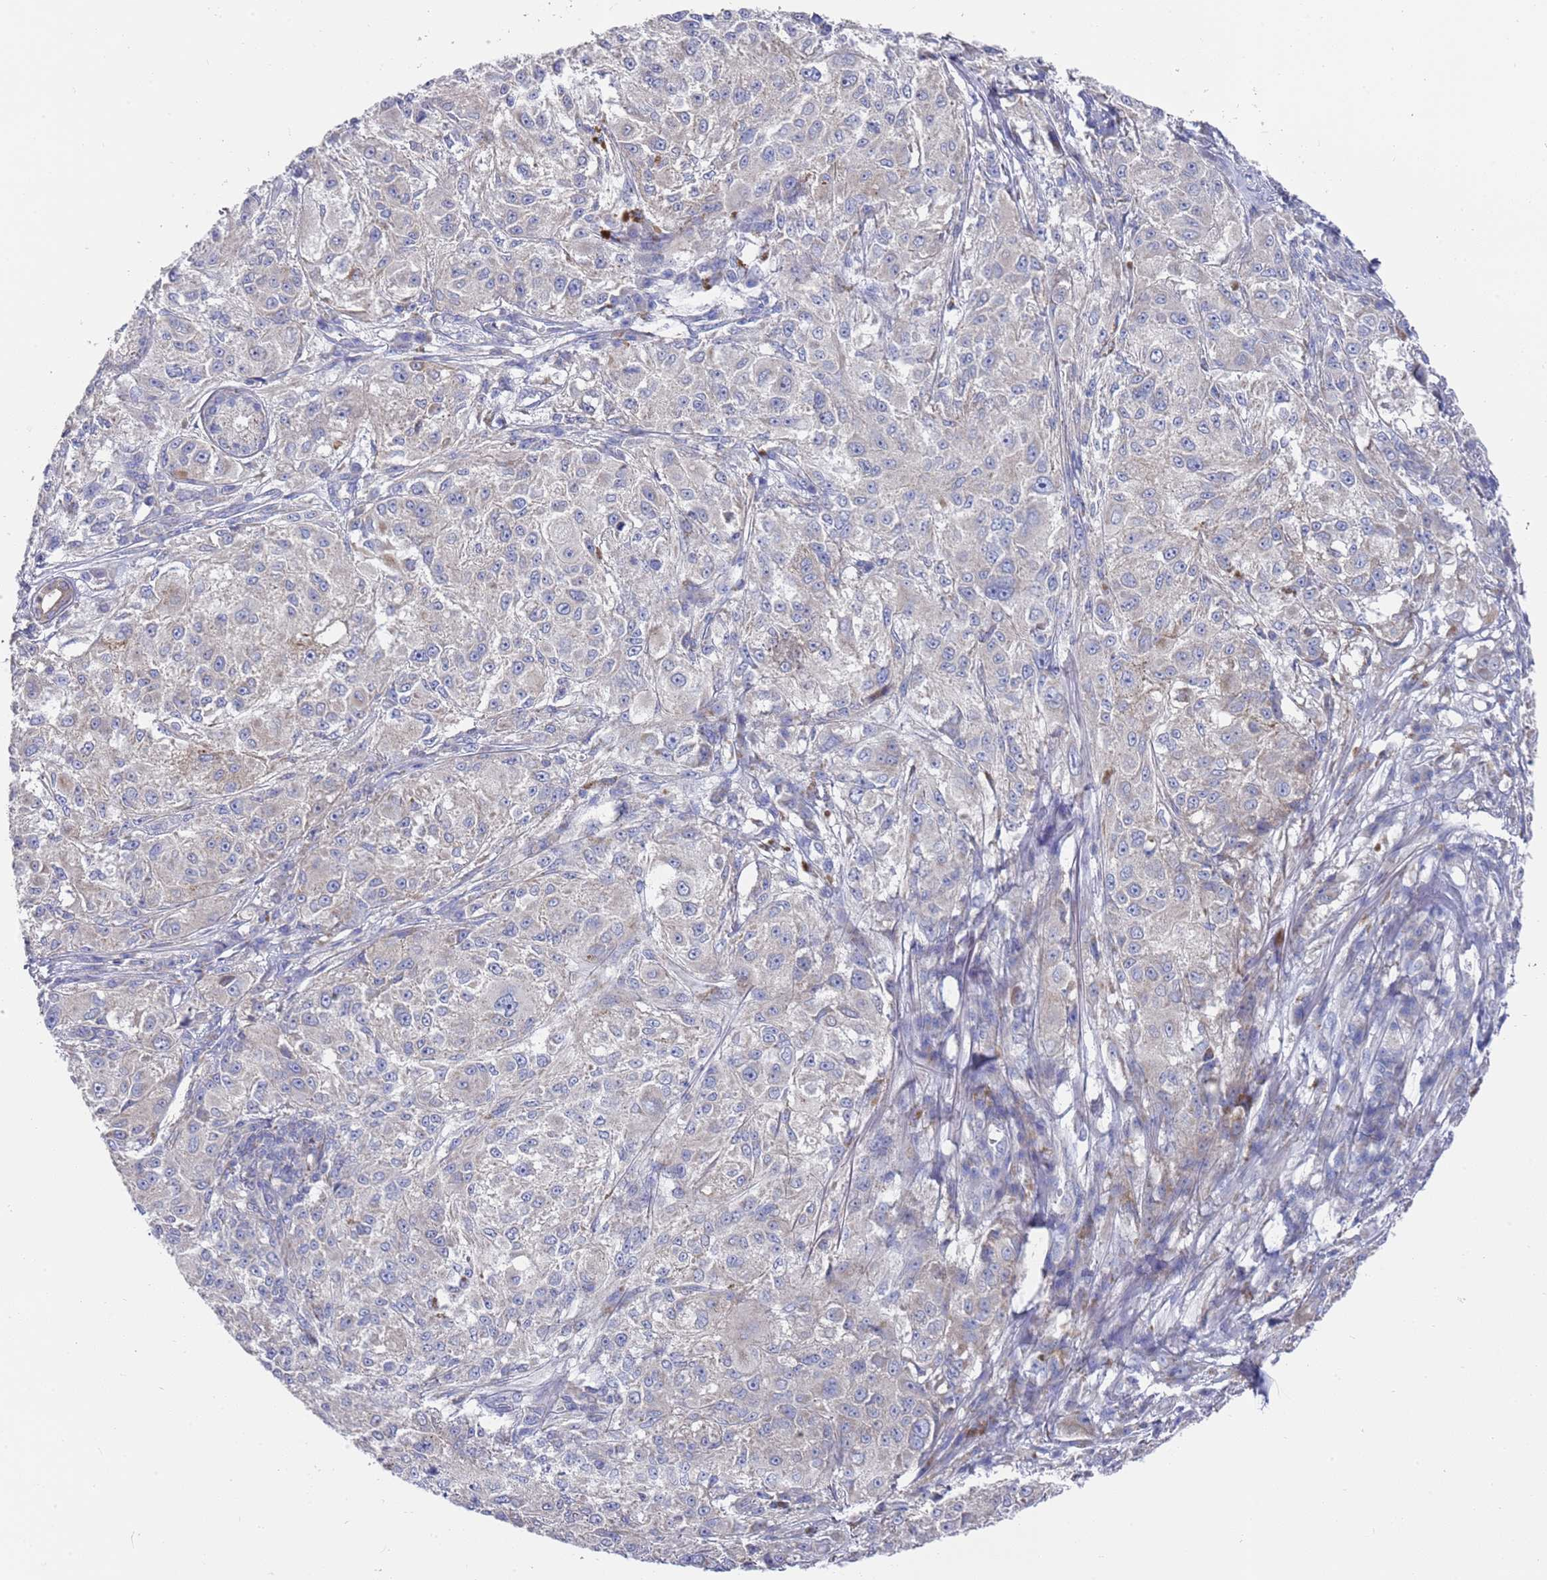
{"staining": {"intensity": "negative", "quantity": "none", "location": "none"}, "tissue": "melanoma", "cell_type": "Tumor cells", "image_type": "cancer", "snomed": [{"axis": "morphology", "description": "Necrosis, NOS"}, {"axis": "morphology", "description": "Malignant melanoma, NOS"}, {"axis": "topography", "description": "Skin"}], "caption": "Protein analysis of malignant melanoma exhibits no significant positivity in tumor cells. (Stains: DAB IHC with hematoxylin counter stain, Microscopy: brightfield microscopy at high magnification).", "gene": "SCAPER", "patient": {"sex": "female", "age": 87}}